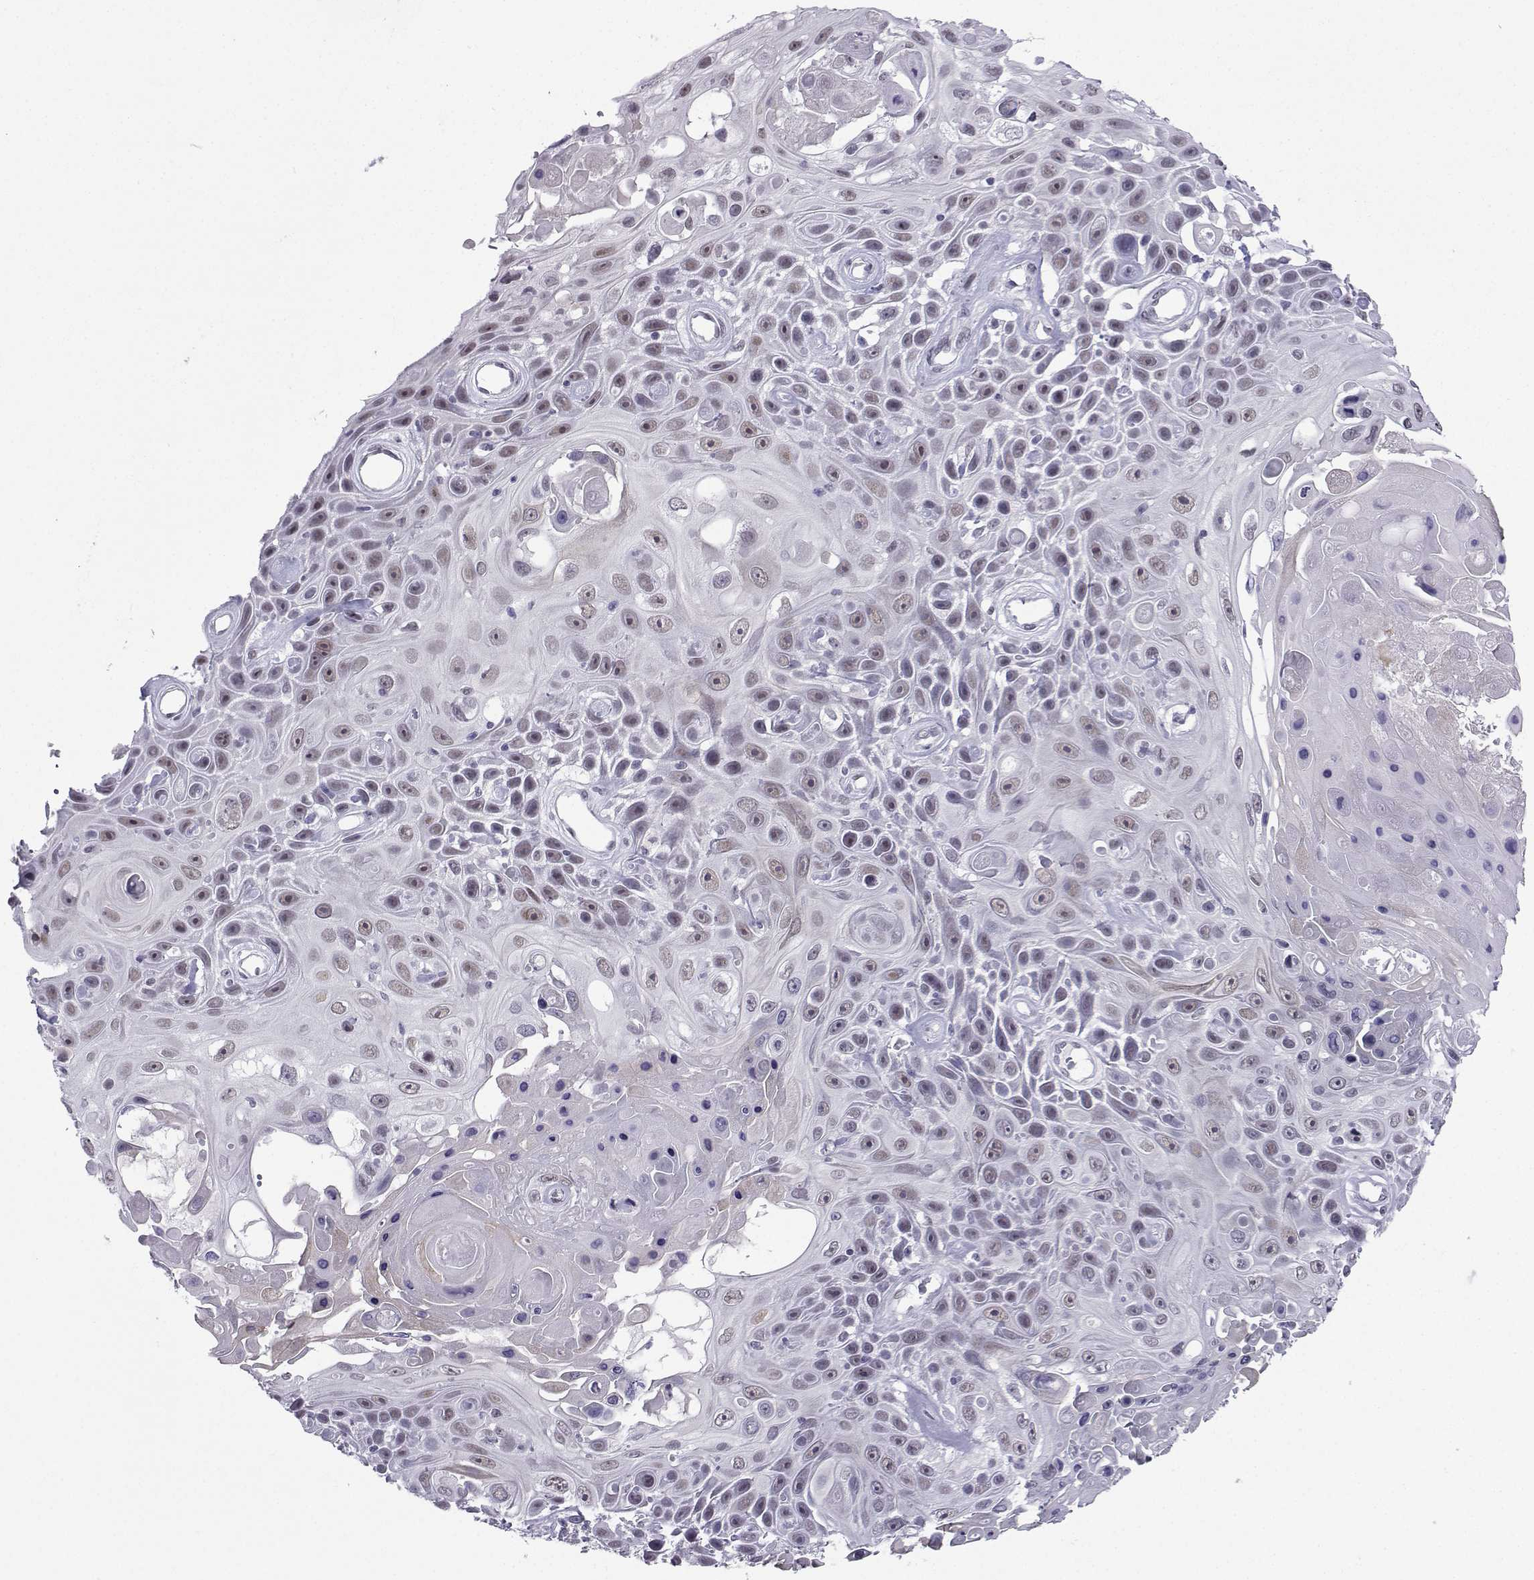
{"staining": {"intensity": "weak", "quantity": "<25%", "location": "nuclear"}, "tissue": "skin cancer", "cell_type": "Tumor cells", "image_type": "cancer", "snomed": [{"axis": "morphology", "description": "Squamous cell carcinoma, NOS"}, {"axis": "topography", "description": "Skin"}], "caption": "This is an immunohistochemistry (IHC) histopathology image of skin squamous cell carcinoma. There is no expression in tumor cells.", "gene": "LORICRIN", "patient": {"sex": "male", "age": 82}}